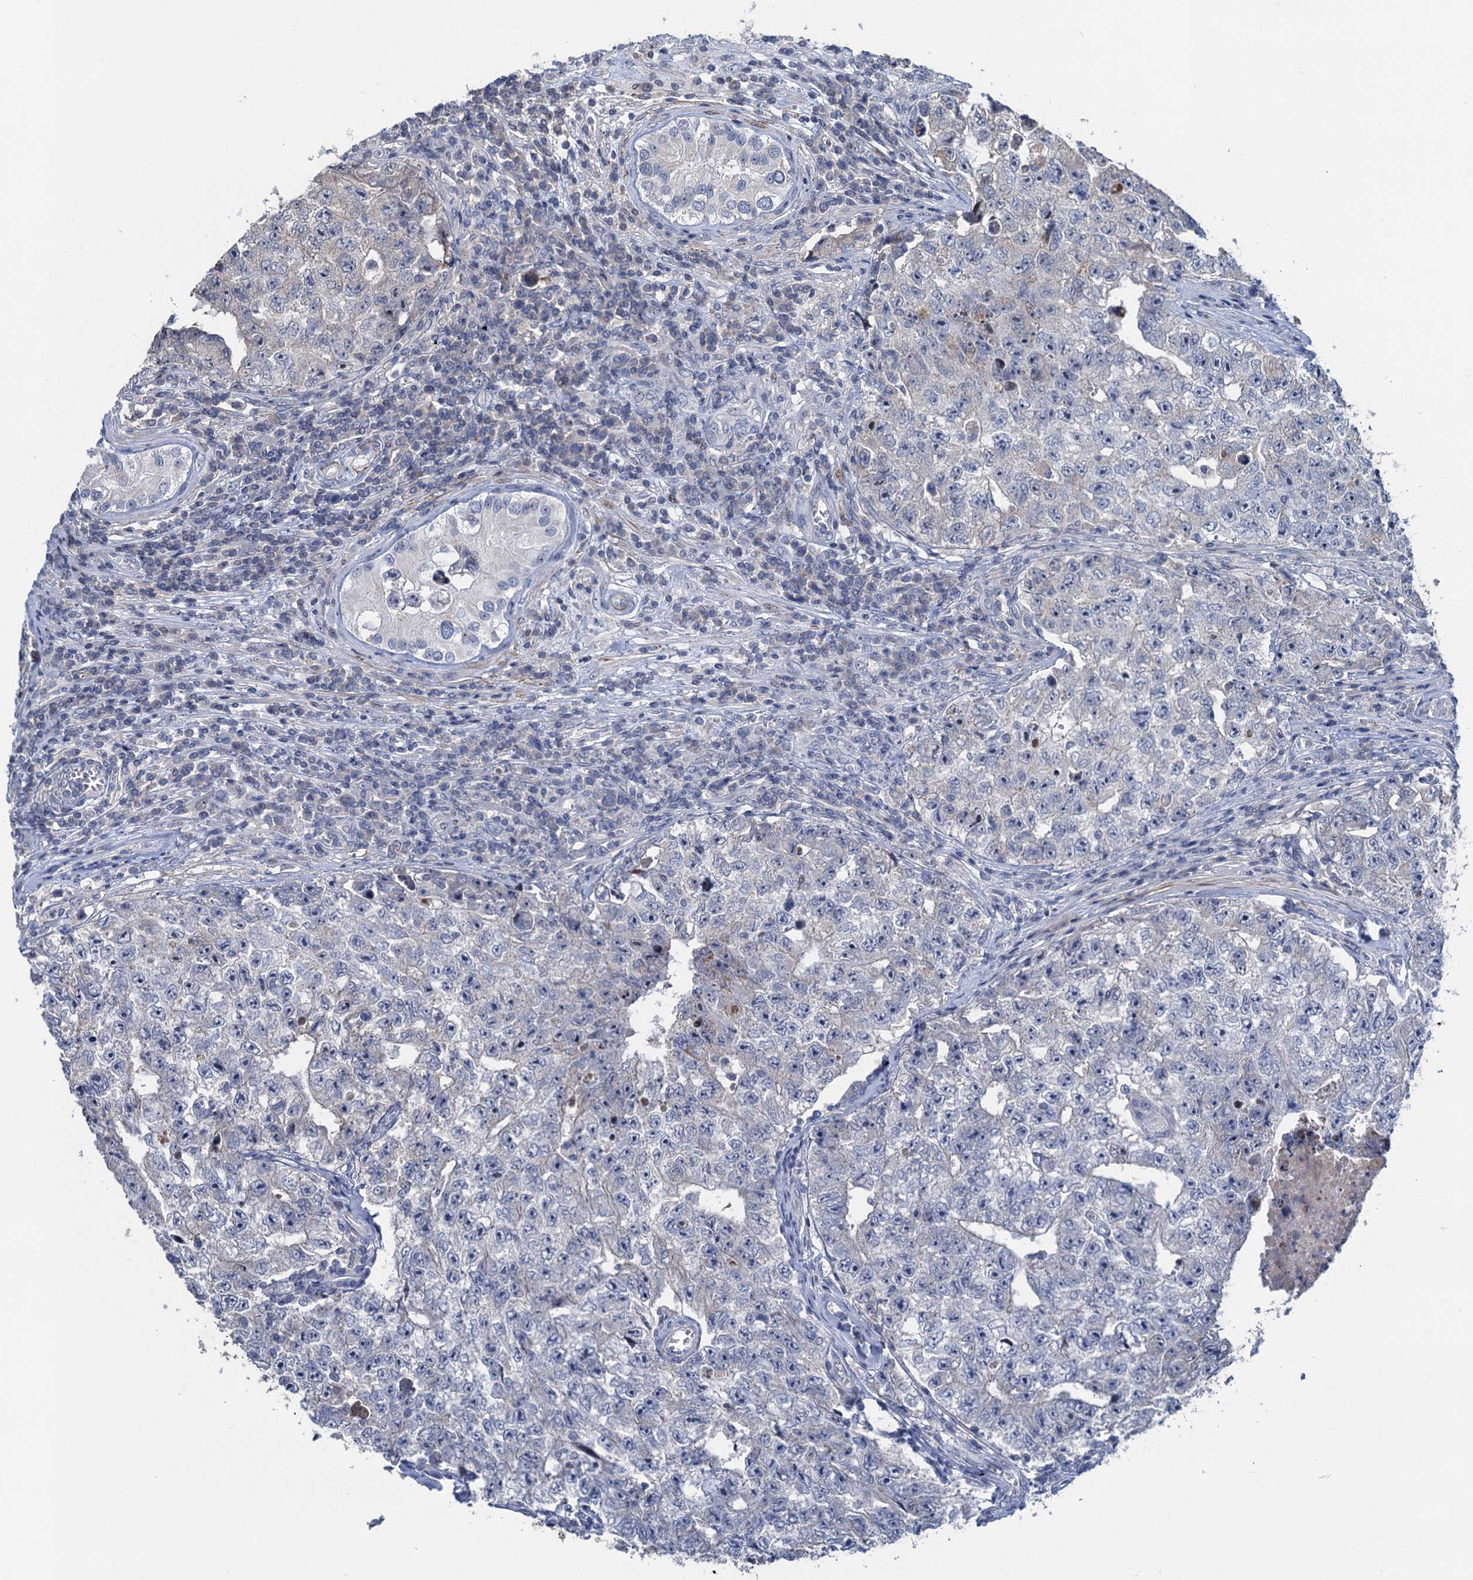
{"staining": {"intensity": "negative", "quantity": "none", "location": "none"}, "tissue": "testis cancer", "cell_type": "Tumor cells", "image_type": "cancer", "snomed": [{"axis": "morphology", "description": "Carcinoma, Embryonal, NOS"}, {"axis": "topography", "description": "Testis"}], "caption": "Protein analysis of testis embryonal carcinoma demonstrates no significant positivity in tumor cells.", "gene": "ESYT3", "patient": {"sex": "male", "age": 17}}